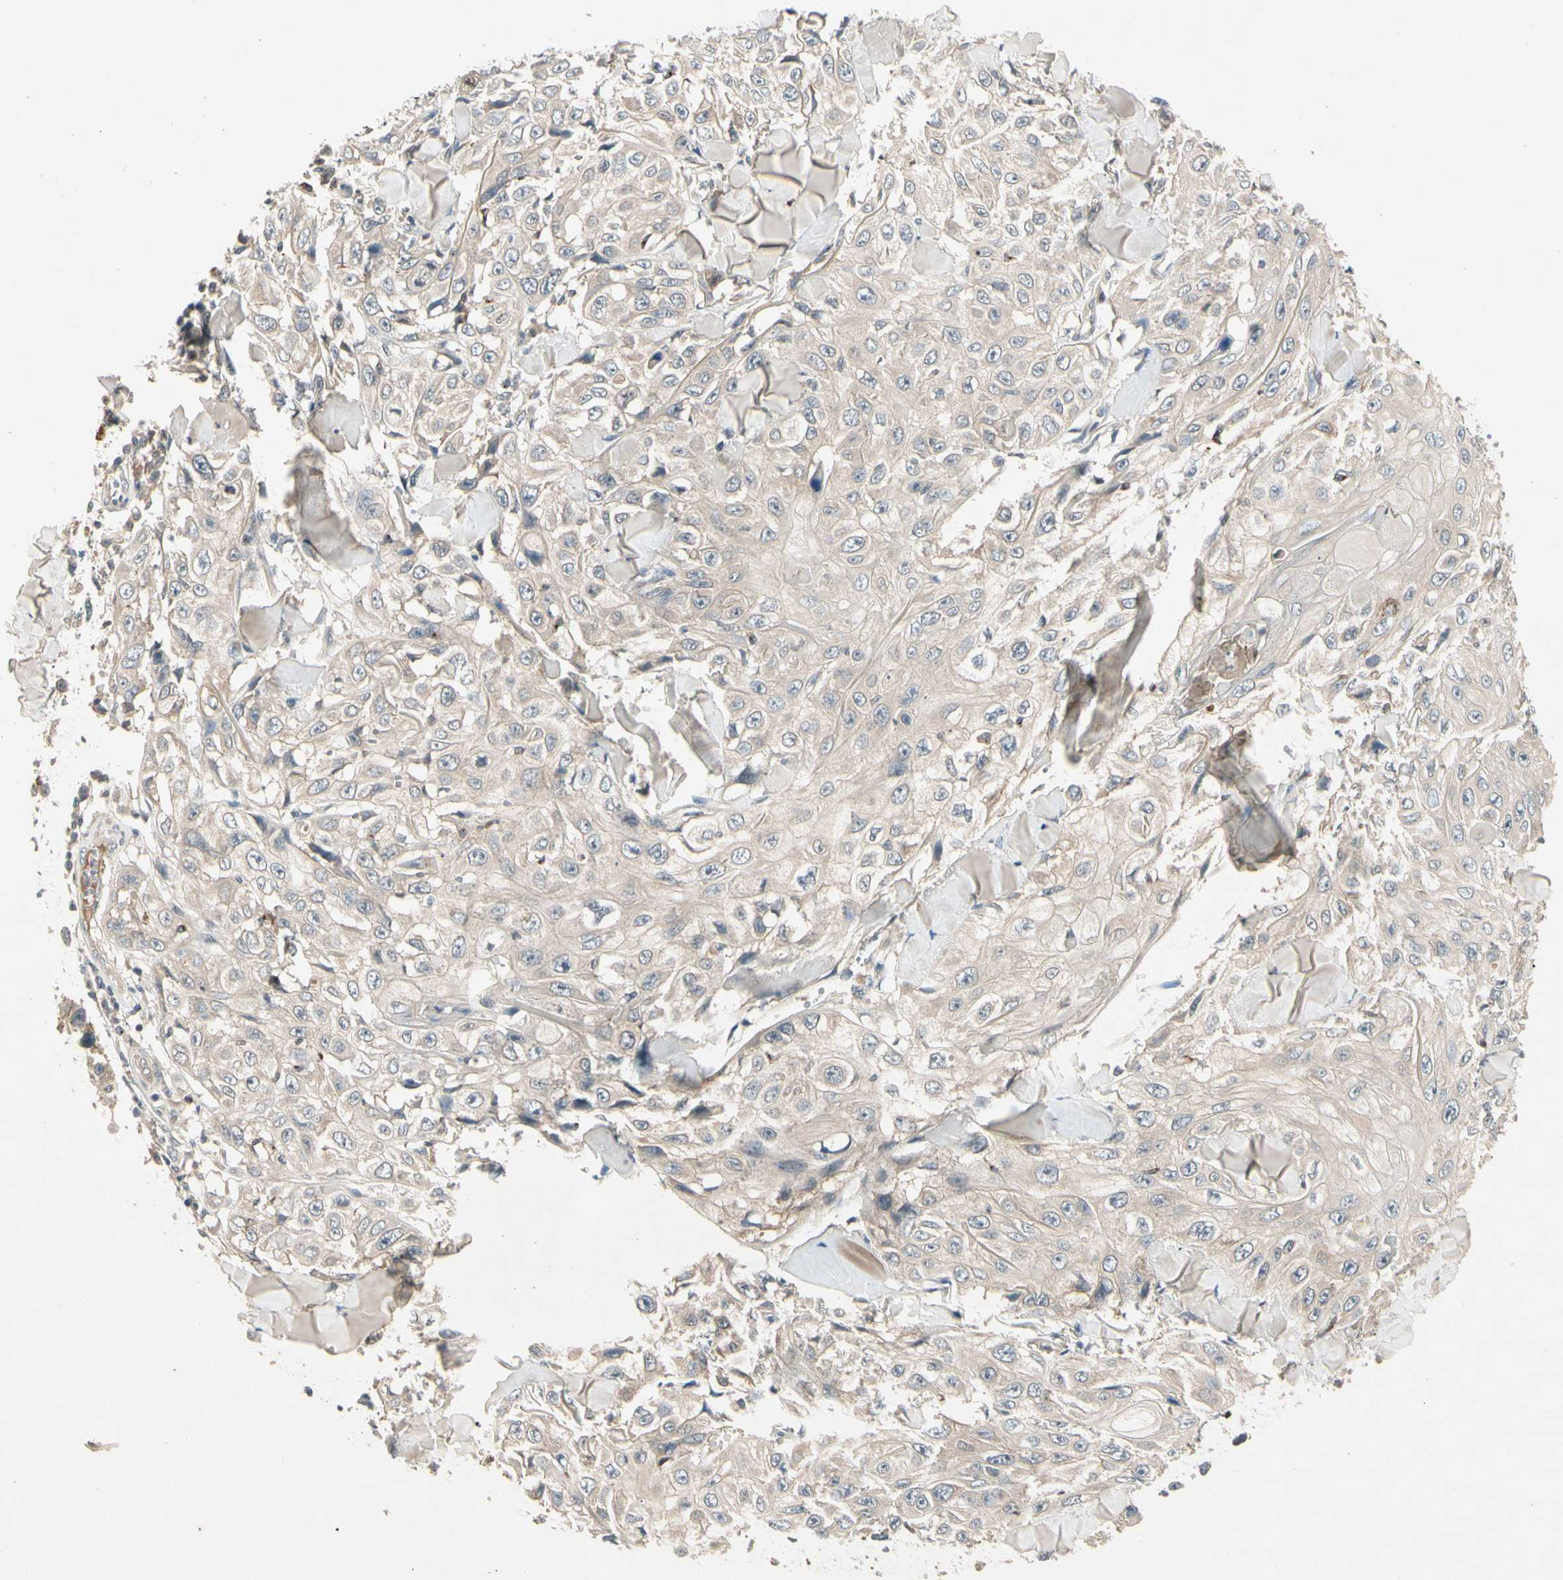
{"staining": {"intensity": "weak", "quantity": ">75%", "location": "cytoplasmic/membranous"}, "tissue": "skin cancer", "cell_type": "Tumor cells", "image_type": "cancer", "snomed": [{"axis": "morphology", "description": "Squamous cell carcinoma, NOS"}, {"axis": "topography", "description": "Skin"}], "caption": "The image exhibits staining of skin cancer (squamous cell carcinoma), revealing weak cytoplasmic/membranous protein staining (brown color) within tumor cells.", "gene": "CCL4", "patient": {"sex": "male", "age": 86}}